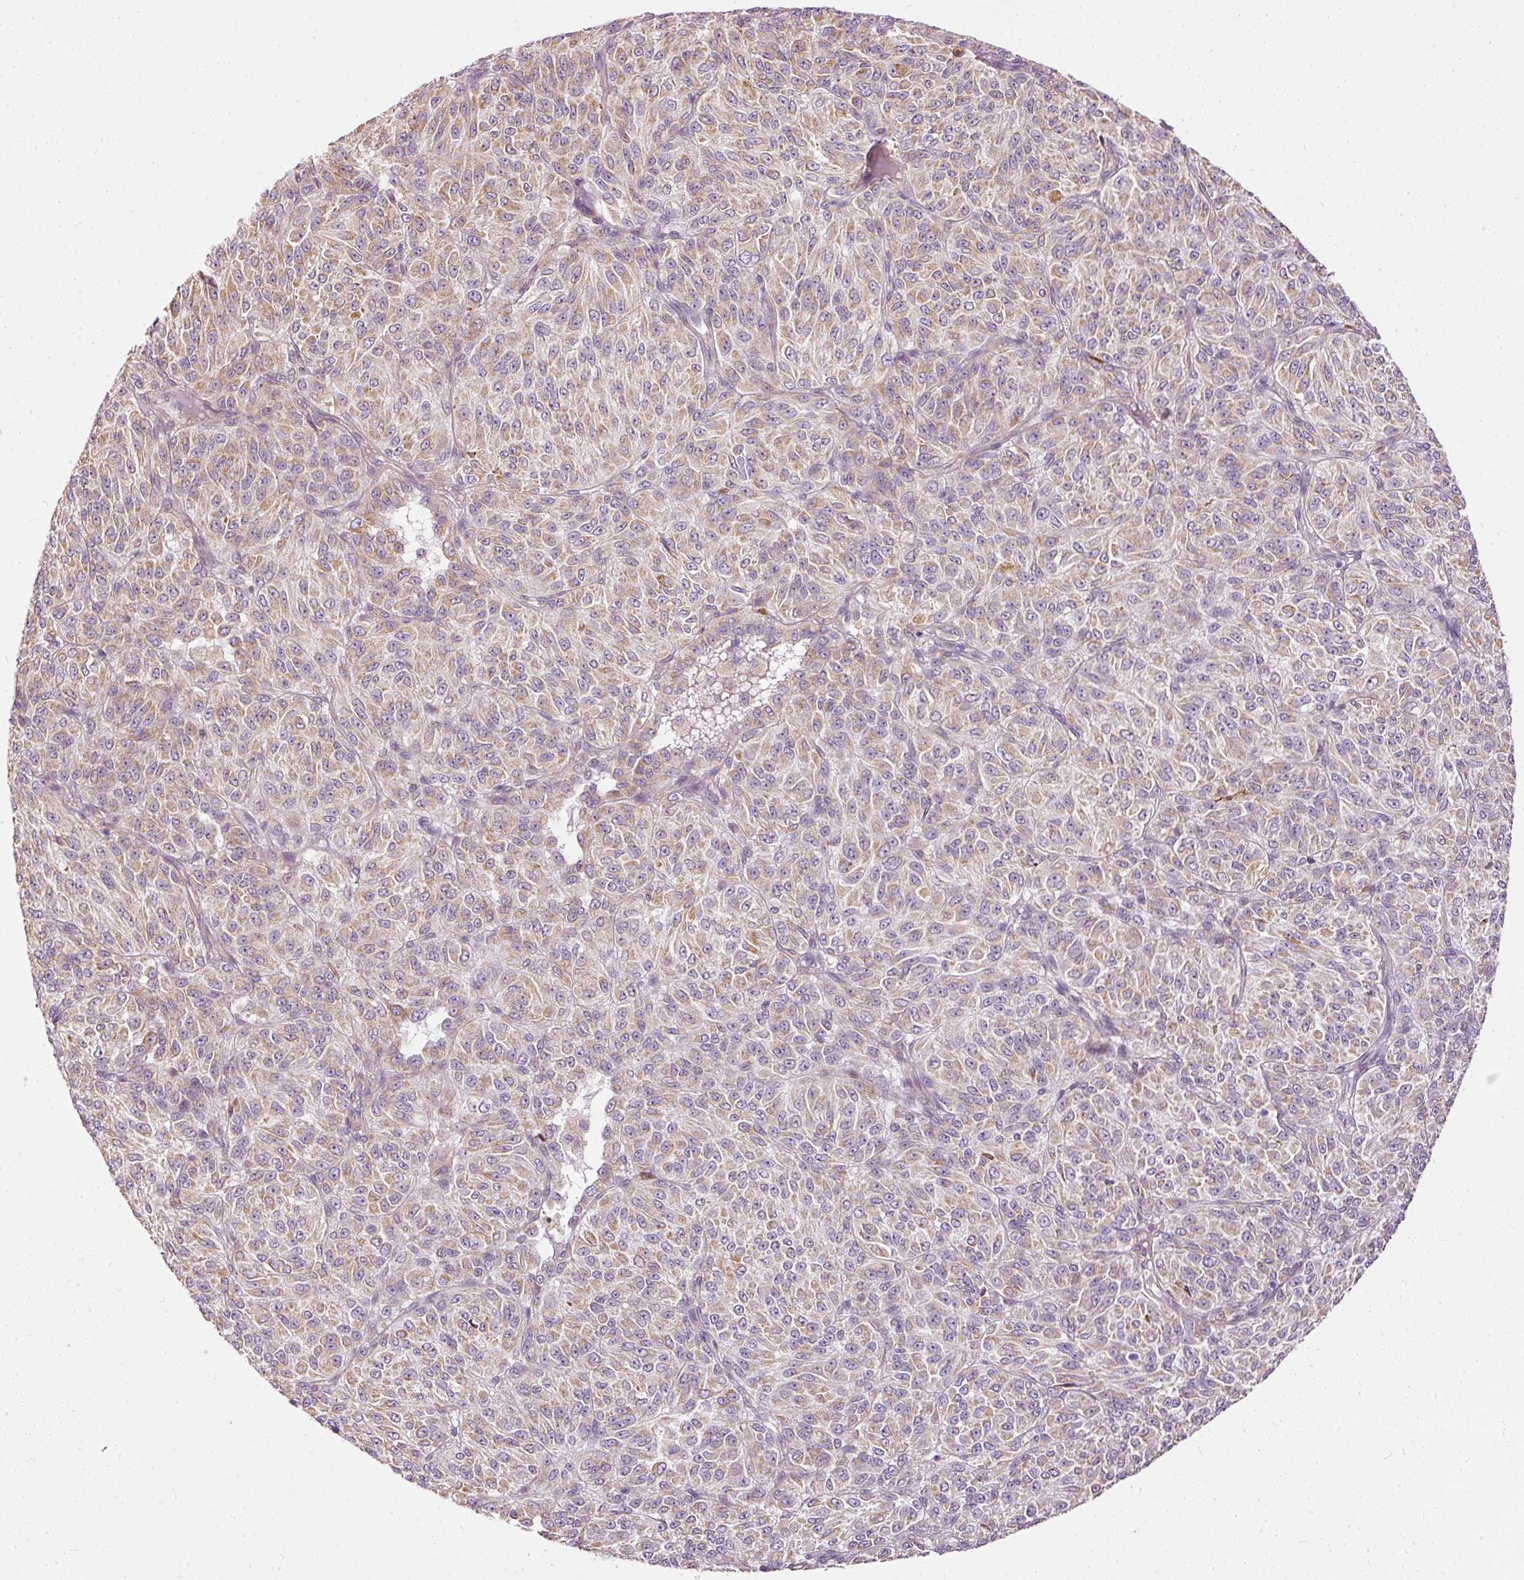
{"staining": {"intensity": "weak", "quantity": "25%-75%", "location": "cytoplasmic/membranous"}, "tissue": "melanoma", "cell_type": "Tumor cells", "image_type": "cancer", "snomed": [{"axis": "morphology", "description": "Malignant melanoma, Metastatic site"}, {"axis": "topography", "description": "Brain"}], "caption": "An immunohistochemistry micrograph of neoplastic tissue is shown. Protein staining in brown highlights weak cytoplasmic/membranous positivity in malignant melanoma (metastatic site) within tumor cells. The staining was performed using DAB (3,3'-diaminobenzidine) to visualize the protein expression in brown, while the nuclei were stained in blue with hematoxylin (Magnification: 20x).", "gene": "PAQR9", "patient": {"sex": "female", "age": 56}}